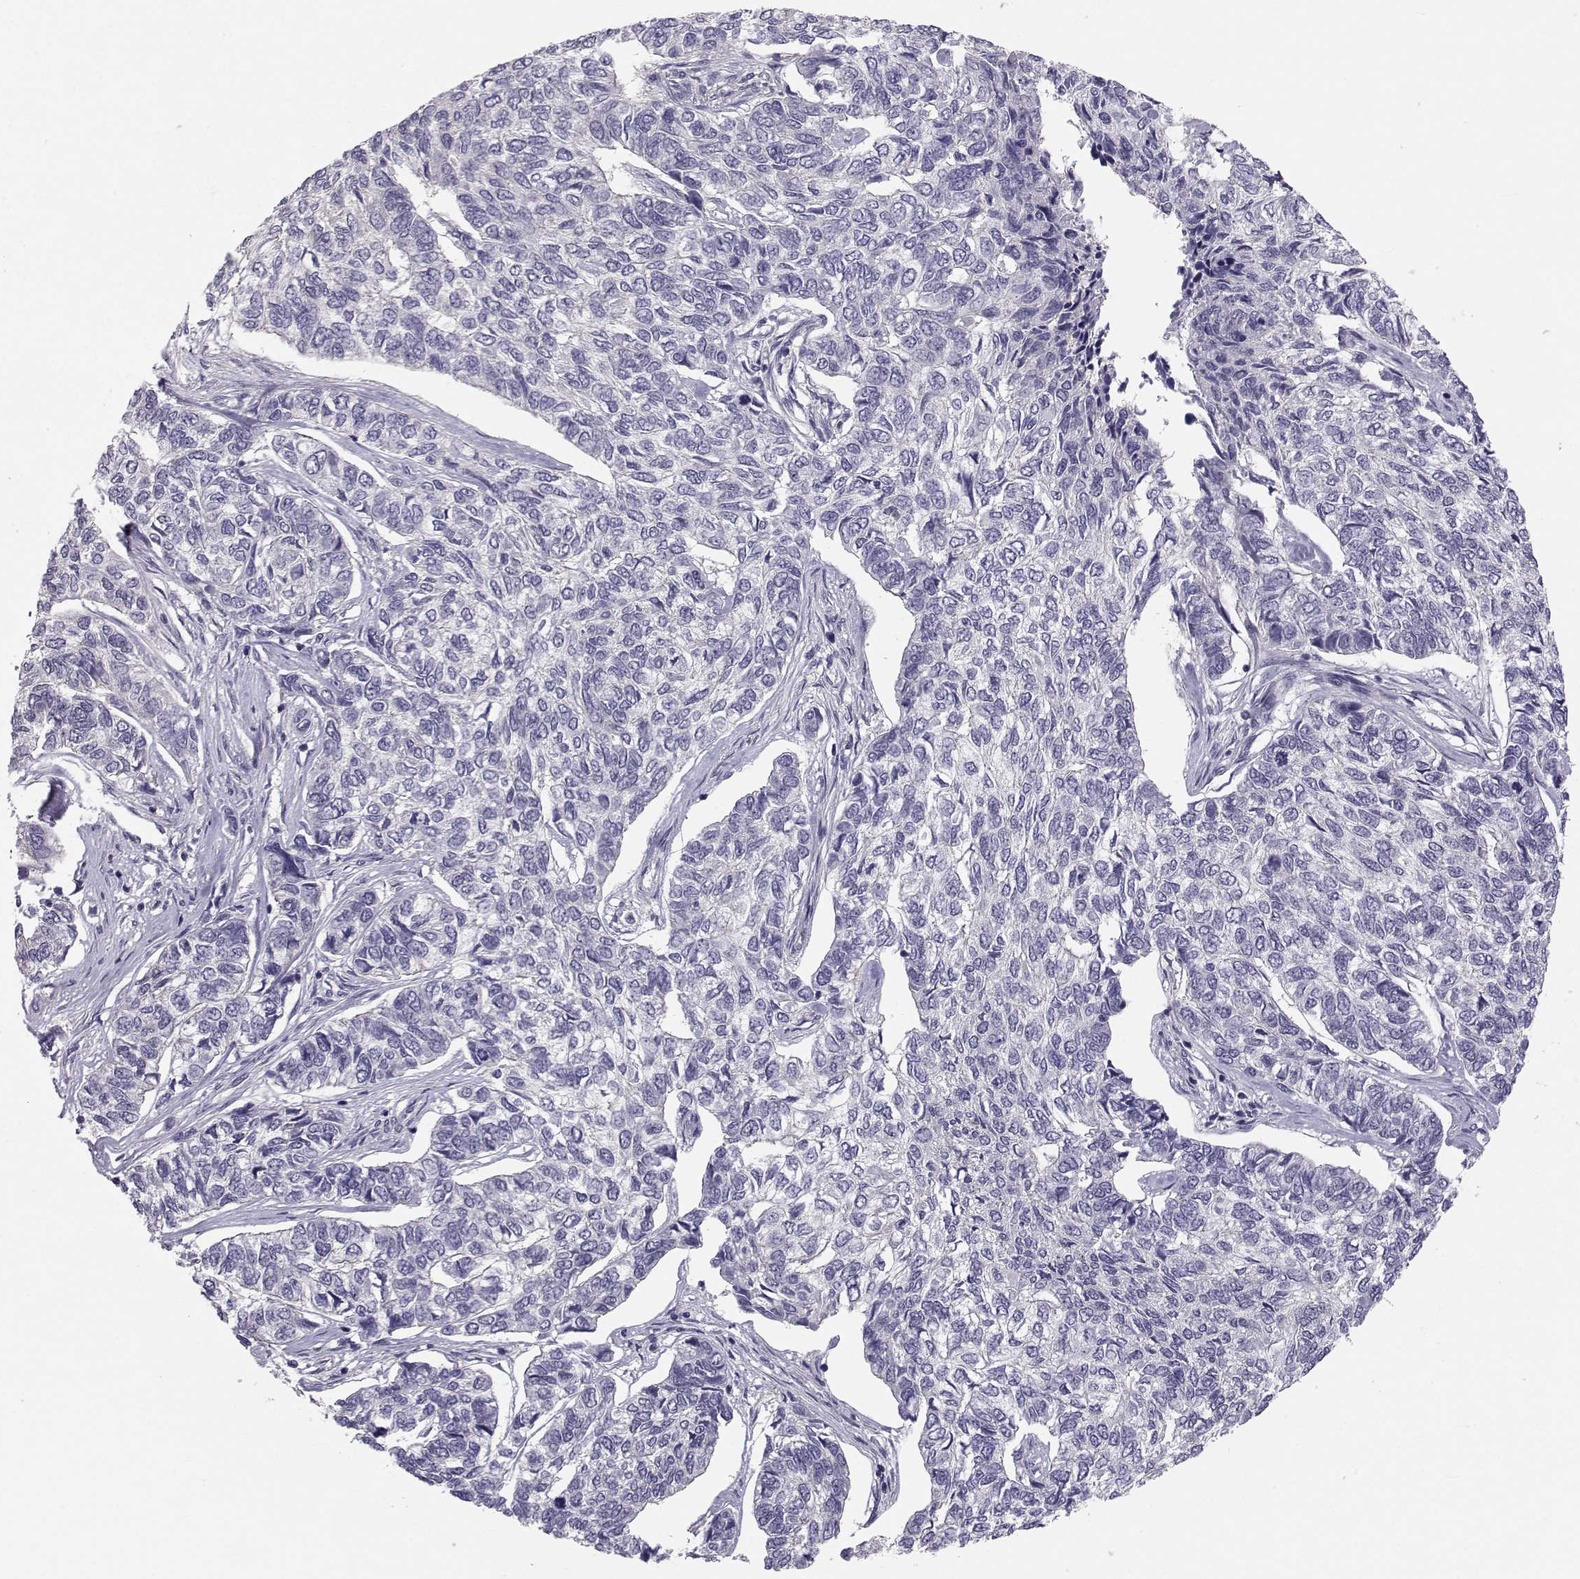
{"staining": {"intensity": "negative", "quantity": "none", "location": "none"}, "tissue": "skin cancer", "cell_type": "Tumor cells", "image_type": "cancer", "snomed": [{"axis": "morphology", "description": "Basal cell carcinoma"}, {"axis": "topography", "description": "Skin"}], "caption": "A histopathology image of skin cancer stained for a protein displays no brown staining in tumor cells.", "gene": "MROH7", "patient": {"sex": "female", "age": 65}}